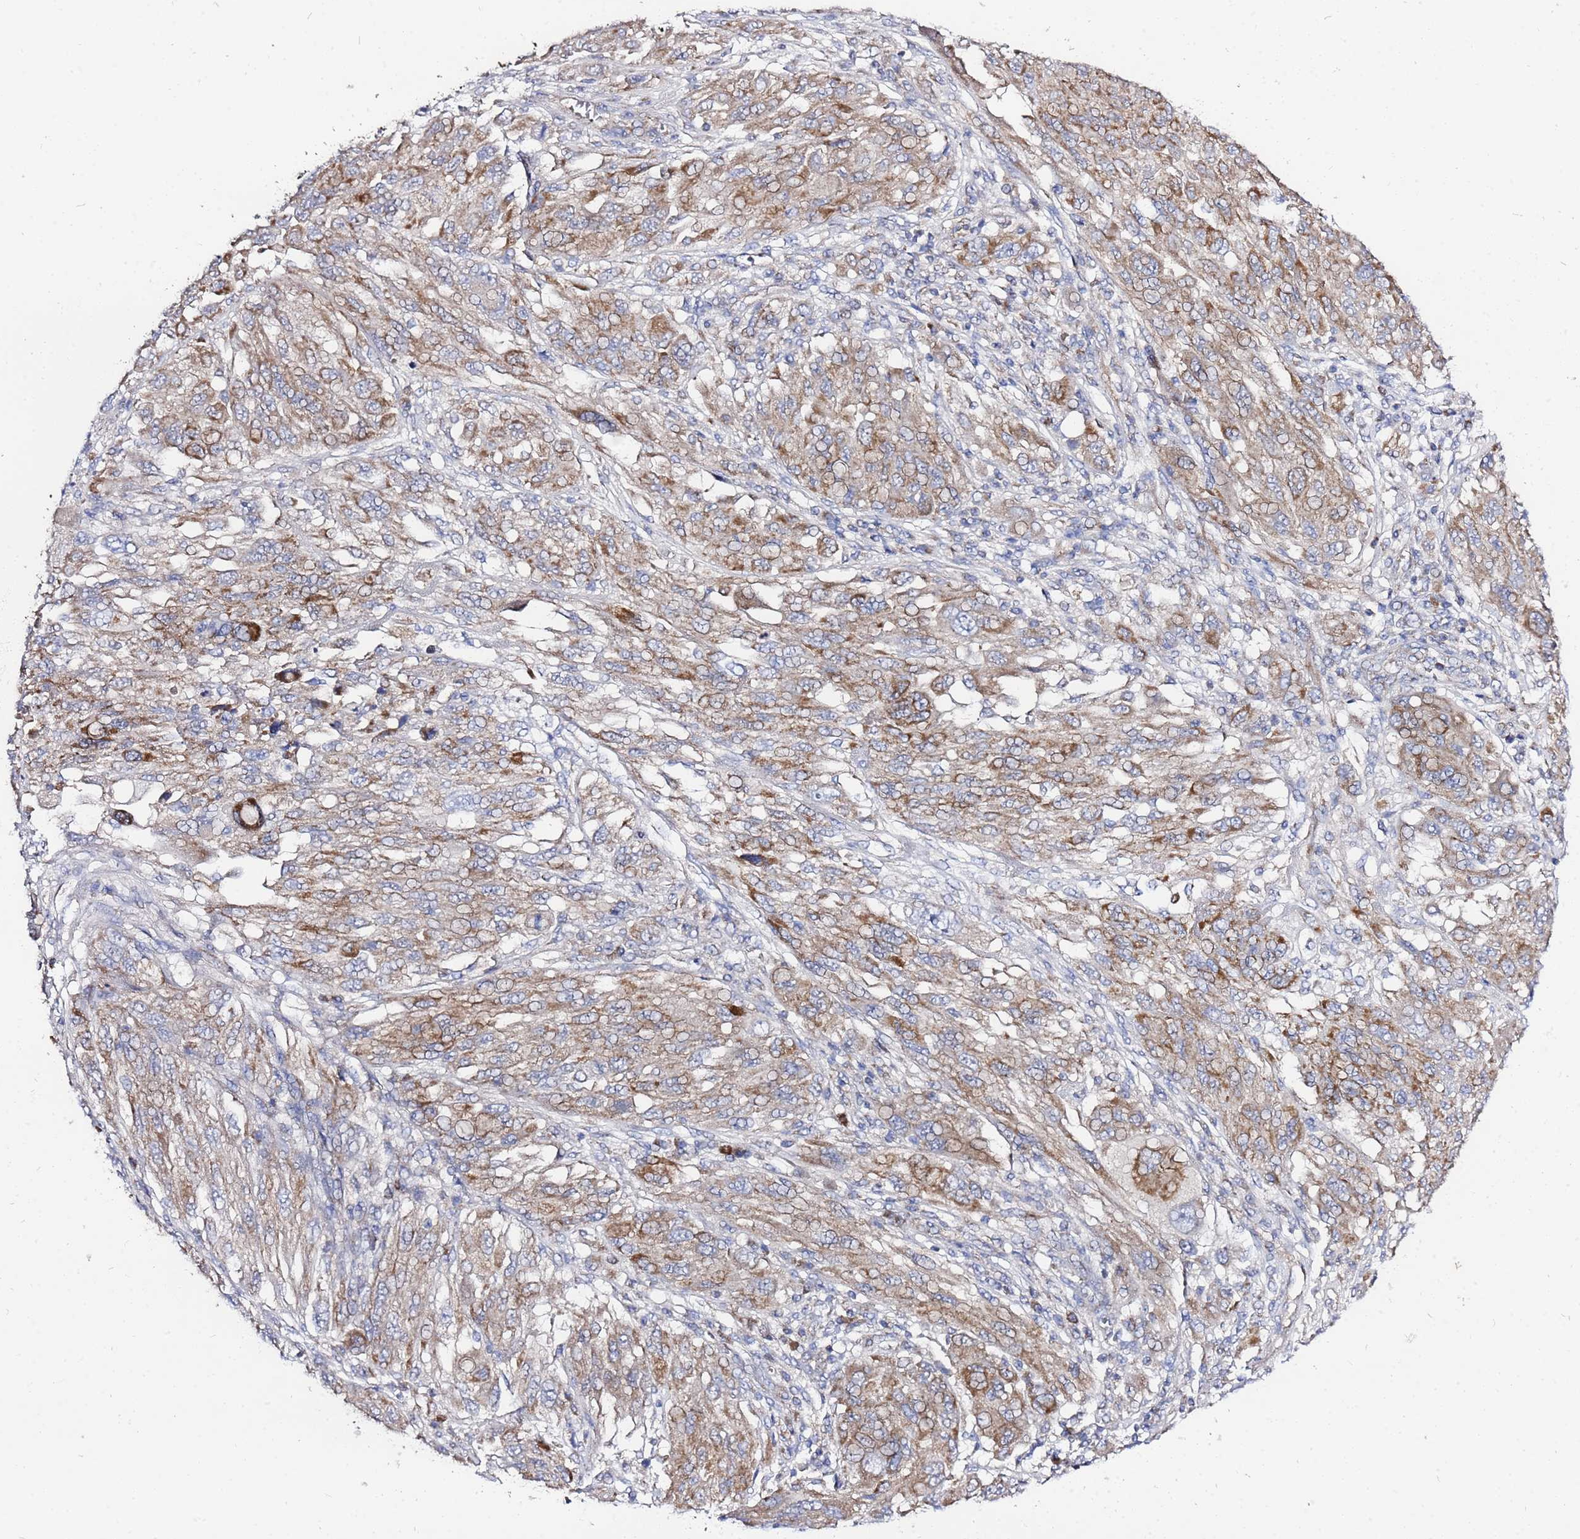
{"staining": {"intensity": "moderate", "quantity": "25%-75%", "location": "cytoplasmic/membranous"}, "tissue": "melanoma", "cell_type": "Tumor cells", "image_type": "cancer", "snomed": [{"axis": "morphology", "description": "Malignant melanoma, NOS"}, {"axis": "topography", "description": "Skin"}], "caption": "Tumor cells demonstrate medium levels of moderate cytoplasmic/membranous staining in approximately 25%-75% of cells in human malignant melanoma. Using DAB (brown) and hematoxylin (blue) stains, captured at high magnification using brightfield microscopy.", "gene": "FAHD2A", "patient": {"sex": "female", "age": 91}}